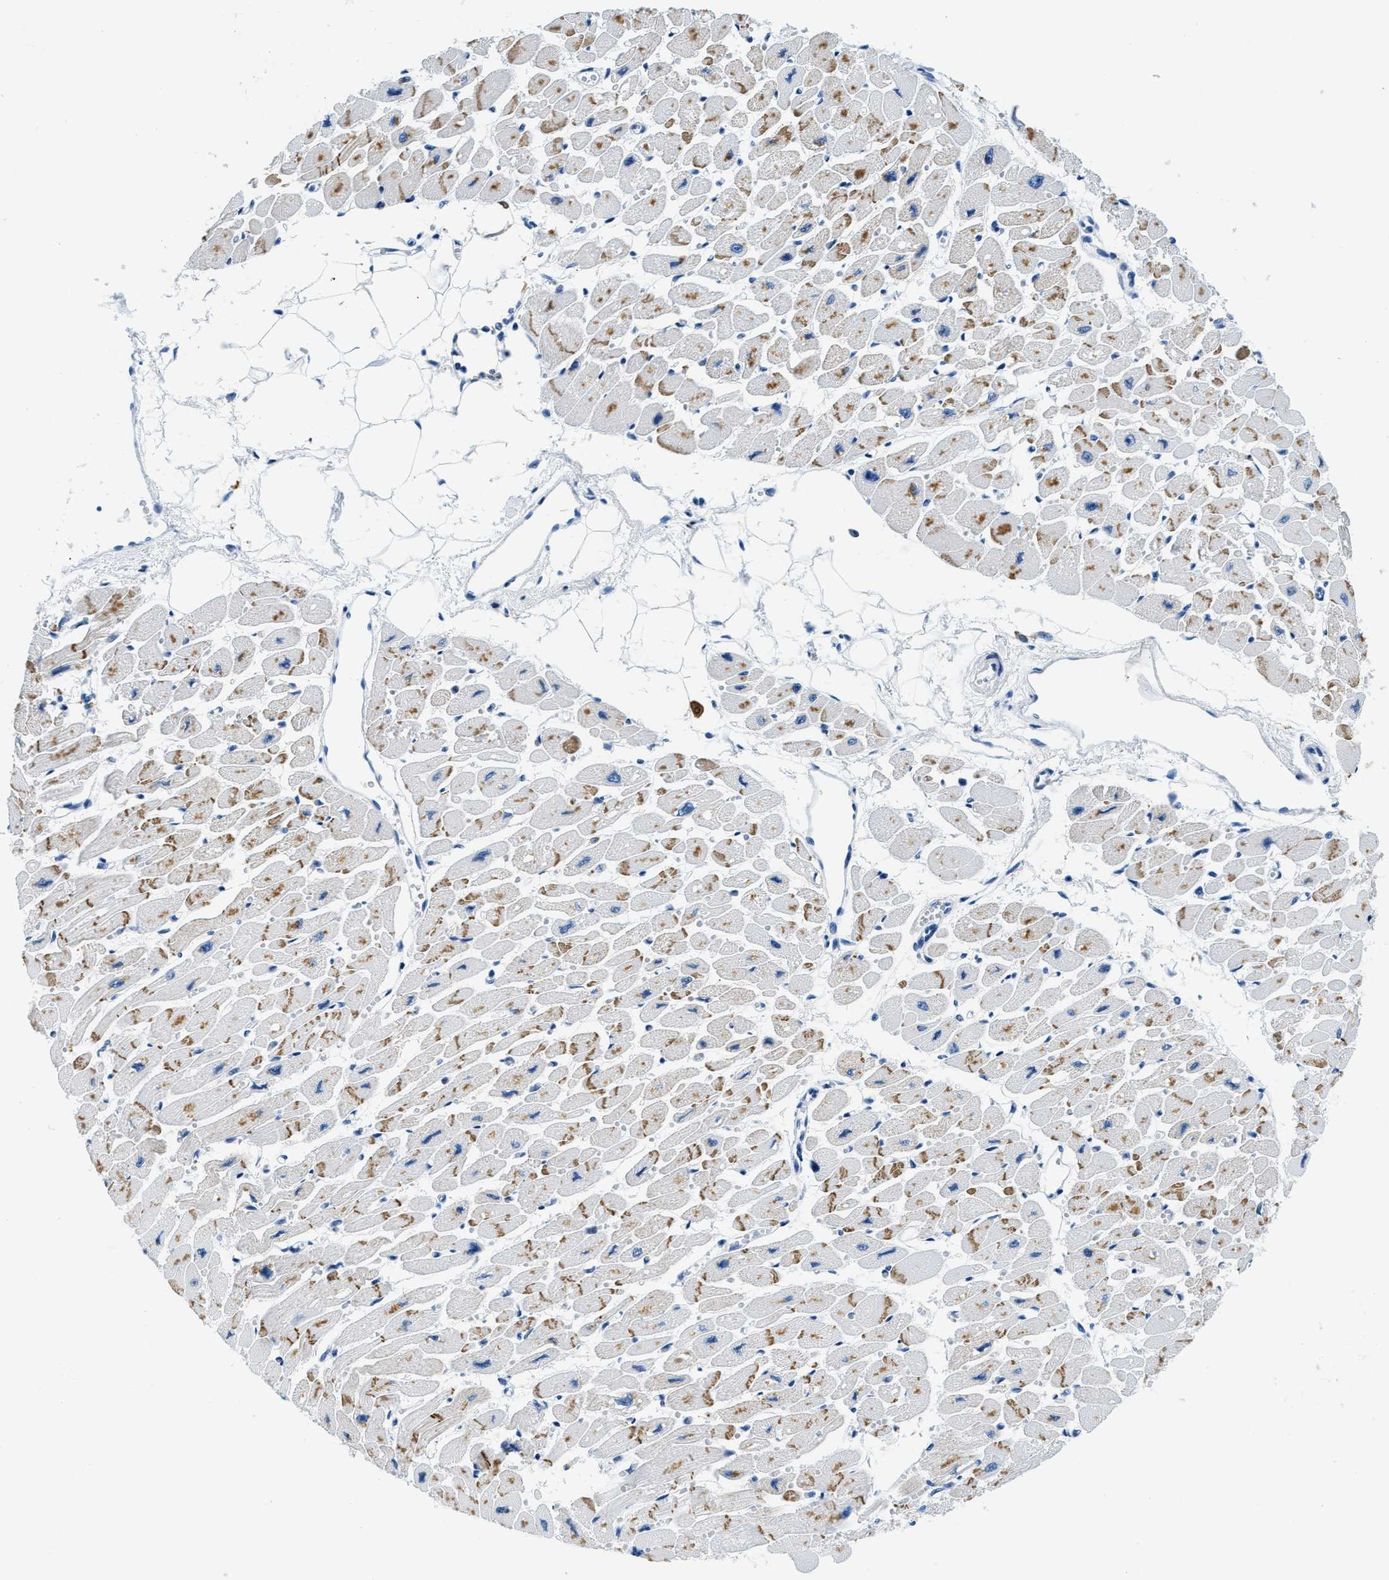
{"staining": {"intensity": "moderate", "quantity": "25%-75%", "location": "cytoplasmic/membranous"}, "tissue": "heart muscle", "cell_type": "Cardiomyocytes", "image_type": "normal", "snomed": [{"axis": "morphology", "description": "Normal tissue, NOS"}, {"axis": "topography", "description": "Heart"}], "caption": "High-power microscopy captured an immunohistochemistry micrograph of benign heart muscle, revealing moderate cytoplasmic/membranous expression in approximately 25%-75% of cardiomyocytes. The protein of interest is stained brown, and the nuclei are stained in blue (DAB (3,3'-diaminobenzidine) IHC with brightfield microscopy, high magnification).", "gene": "CAPG", "patient": {"sex": "female", "age": 54}}